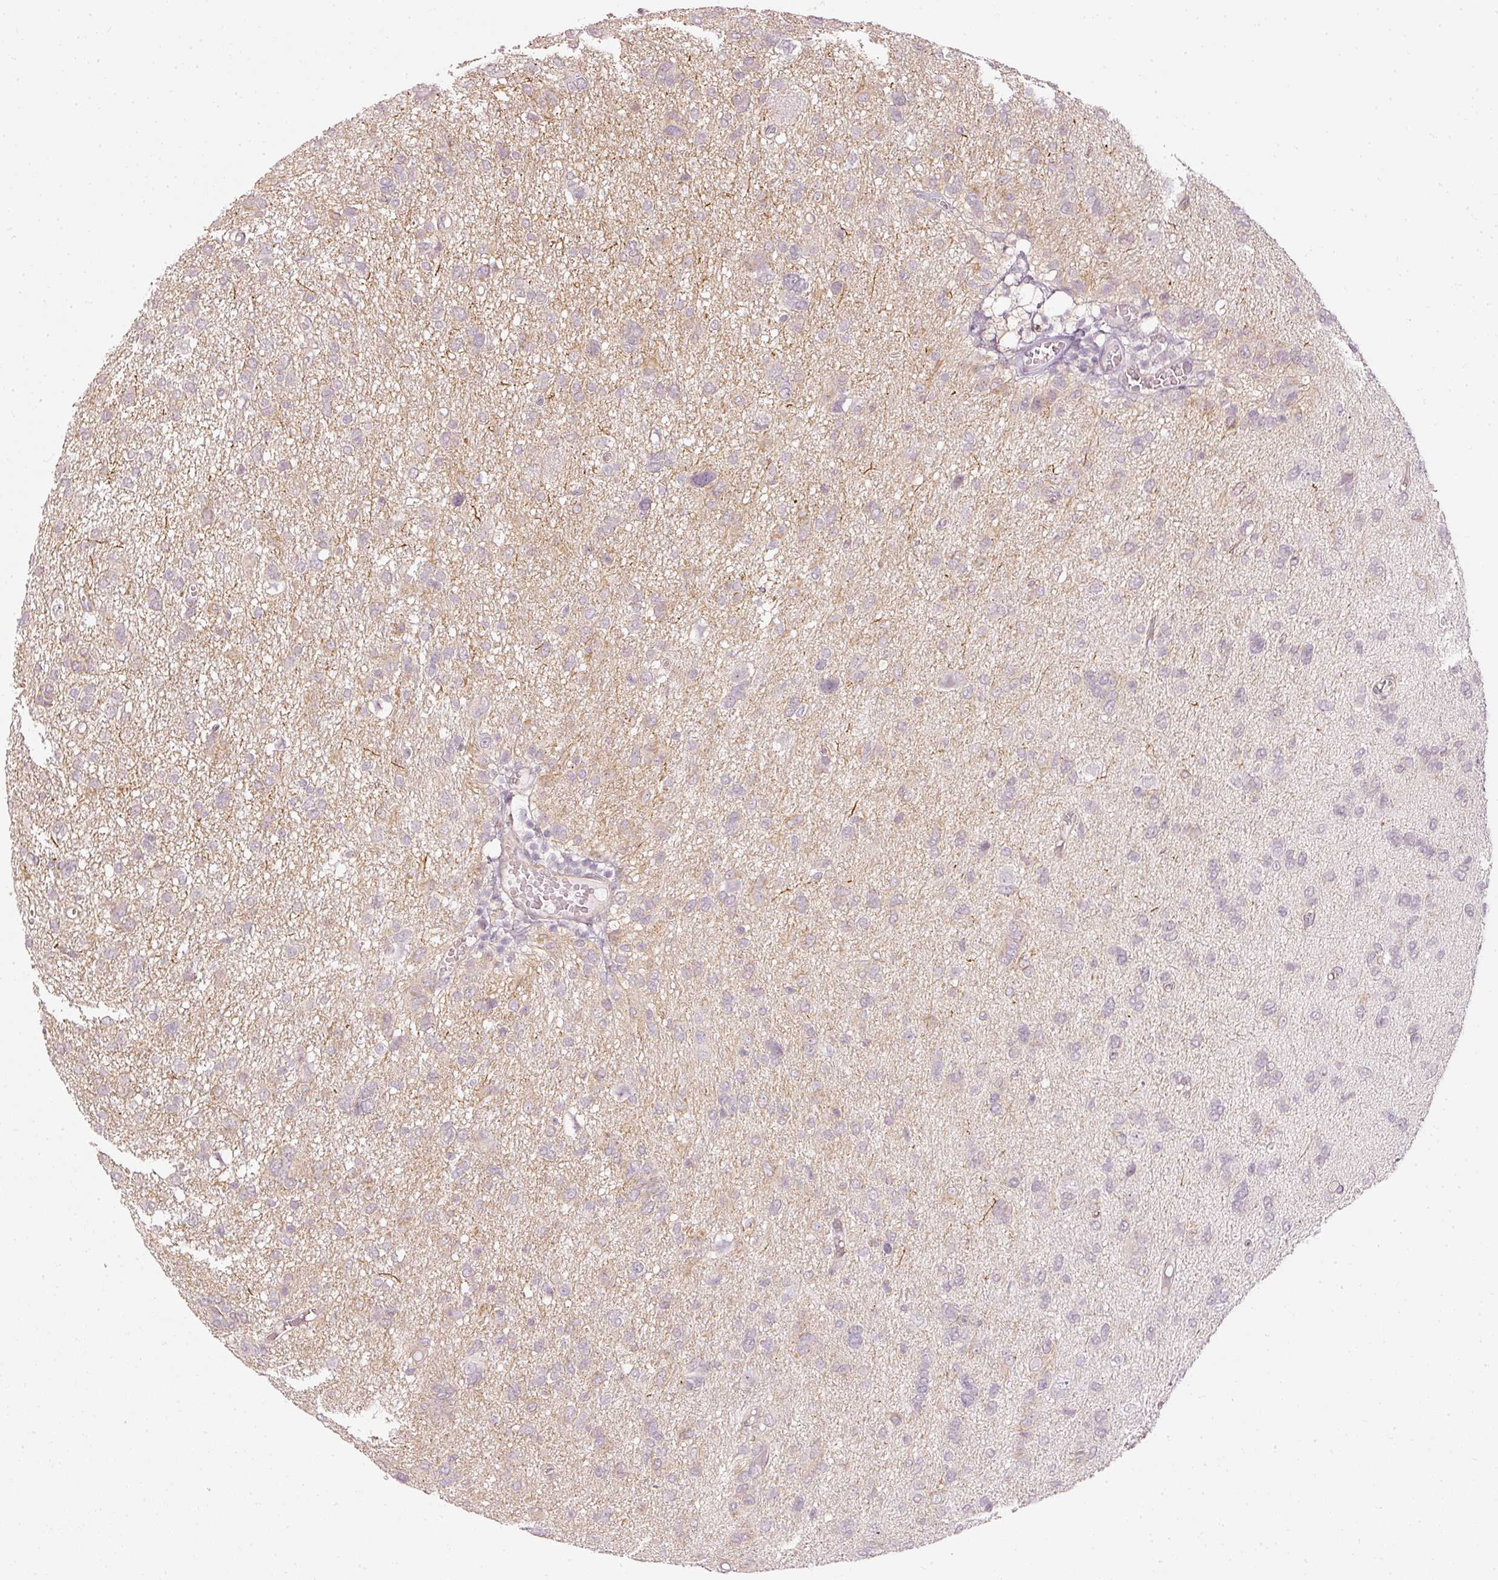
{"staining": {"intensity": "negative", "quantity": "none", "location": "none"}, "tissue": "glioma", "cell_type": "Tumor cells", "image_type": "cancer", "snomed": [{"axis": "morphology", "description": "Glioma, malignant, High grade"}, {"axis": "topography", "description": "Brain"}], "caption": "The image reveals no significant positivity in tumor cells of glioma.", "gene": "DRD2", "patient": {"sex": "female", "age": 59}}